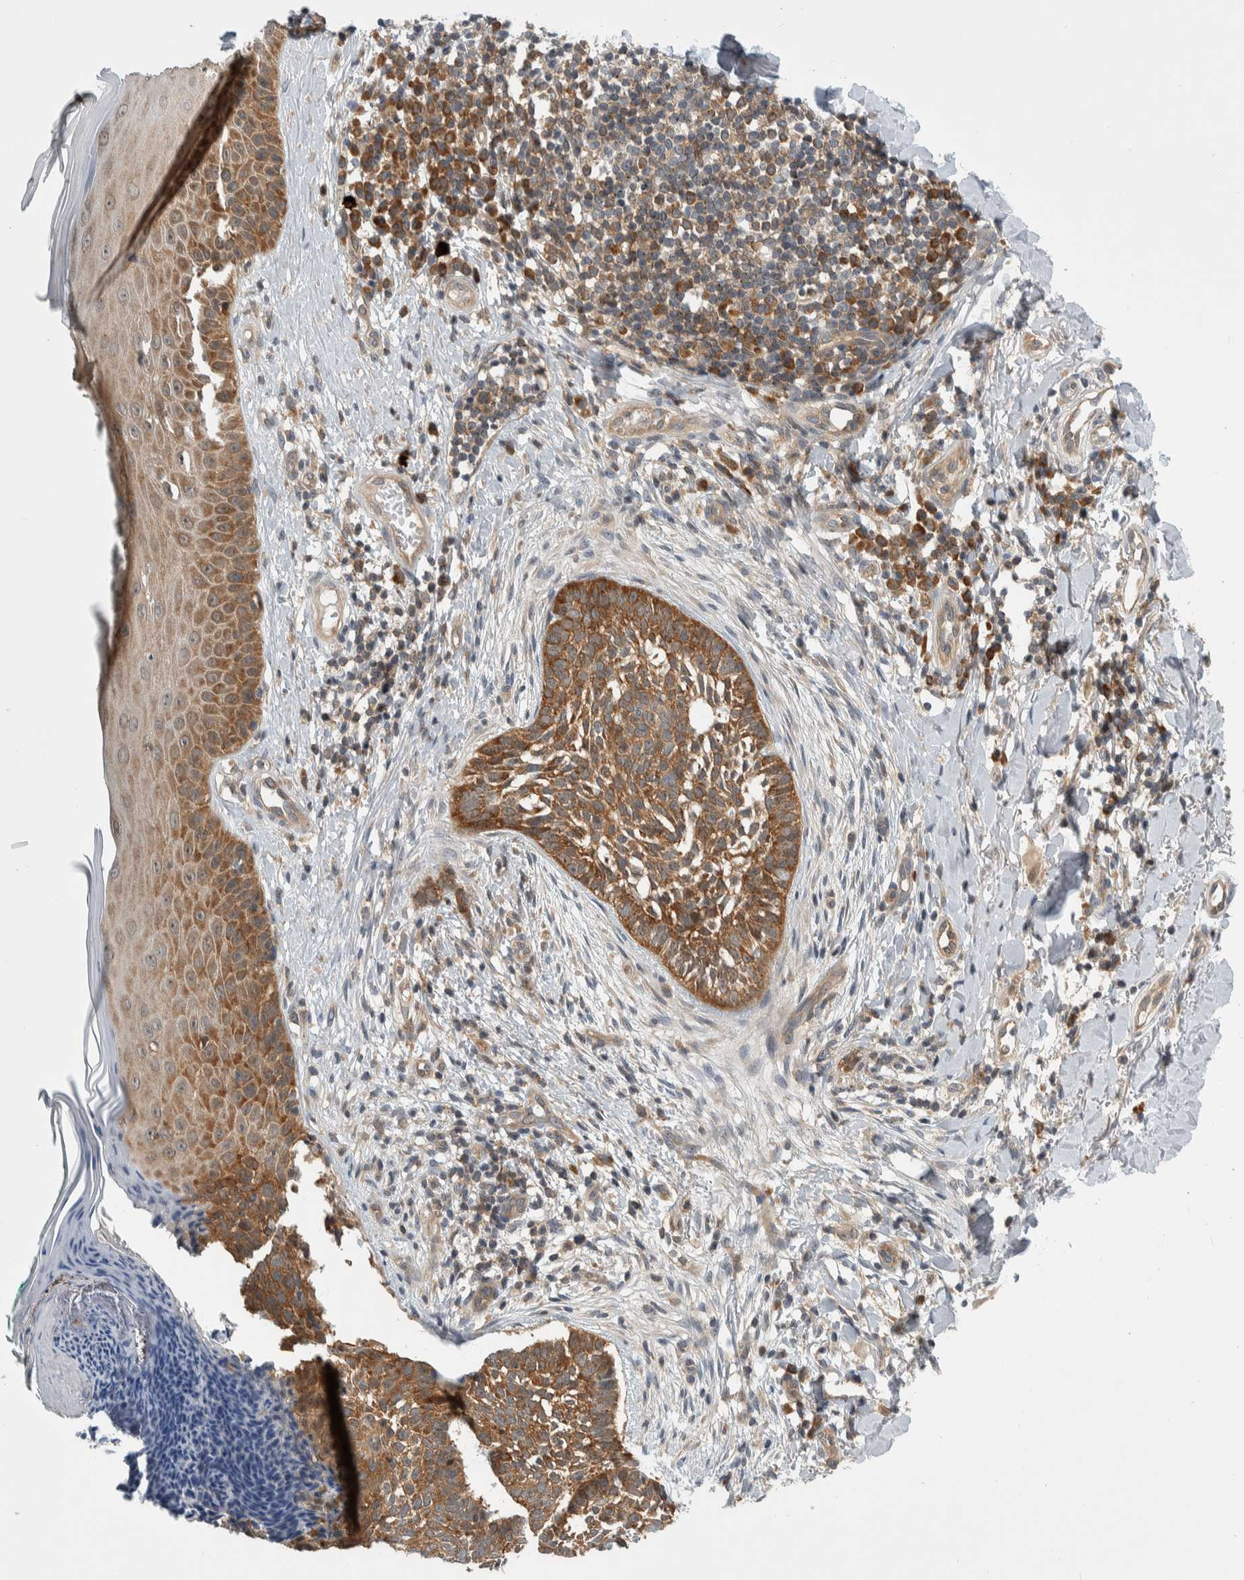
{"staining": {"intensity": "moderate", "quantity": ">75%", "location": "cytoplasmic/membranous"}, "tissue": "skin cancer", "cell_type": "Tumor cells", "image_type": "cancer", "snomed": [{"axis": "morphology", "description": "Normal tissue, NOS"}, {"axis": "morphology", "description": "Basal cell carcinoma"}, {"axis": "topography", "description": "Skin"}], "caption": "Moderate cytoplasmic/membranous protein positivity is present in about >75% of tumor cells in skin cancer.", "gene": "CCDC43", "patient": {"sex": "male", "age": 67}}